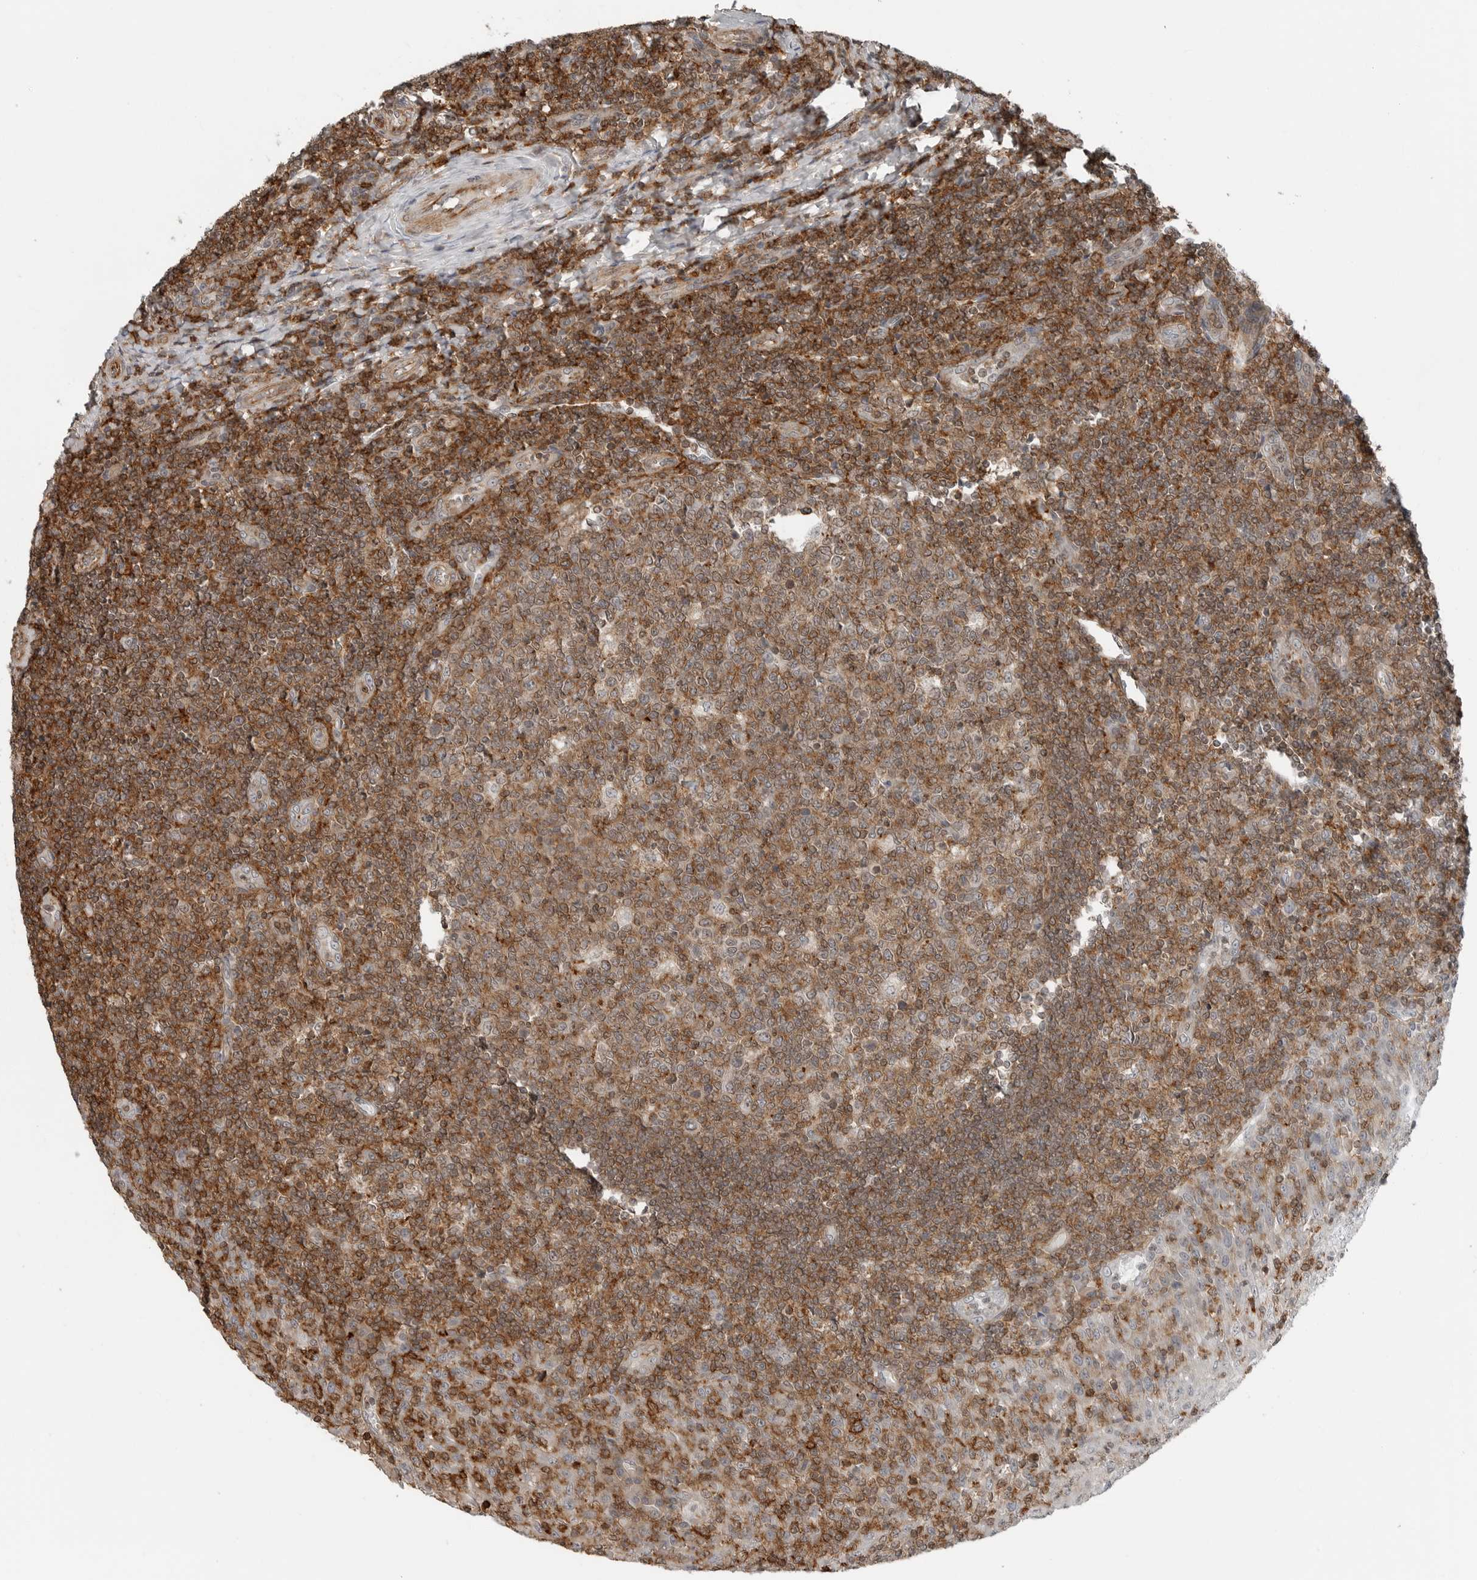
{"staining": {"intensity": "moderate", "quantity": ">75%", "location": "cytoplasmic/membranous"}, "tissue": "tonsil", "cell_type": "Germinal center cells", "image_type": "normal", "snomed": [{"axis": "morphology", "description": "Normal tissue, NOS"}, {"axis": "topography", "description": "Tonsil"}], "caption": "Immunohistochemical staining of unremarkable tonsil displays moderate cytoplasmic/membranous protein positivity in about >75% of germinal center cells.", "gene": "LEFTY2", "patient": {"sex": "female", "age": 19}}